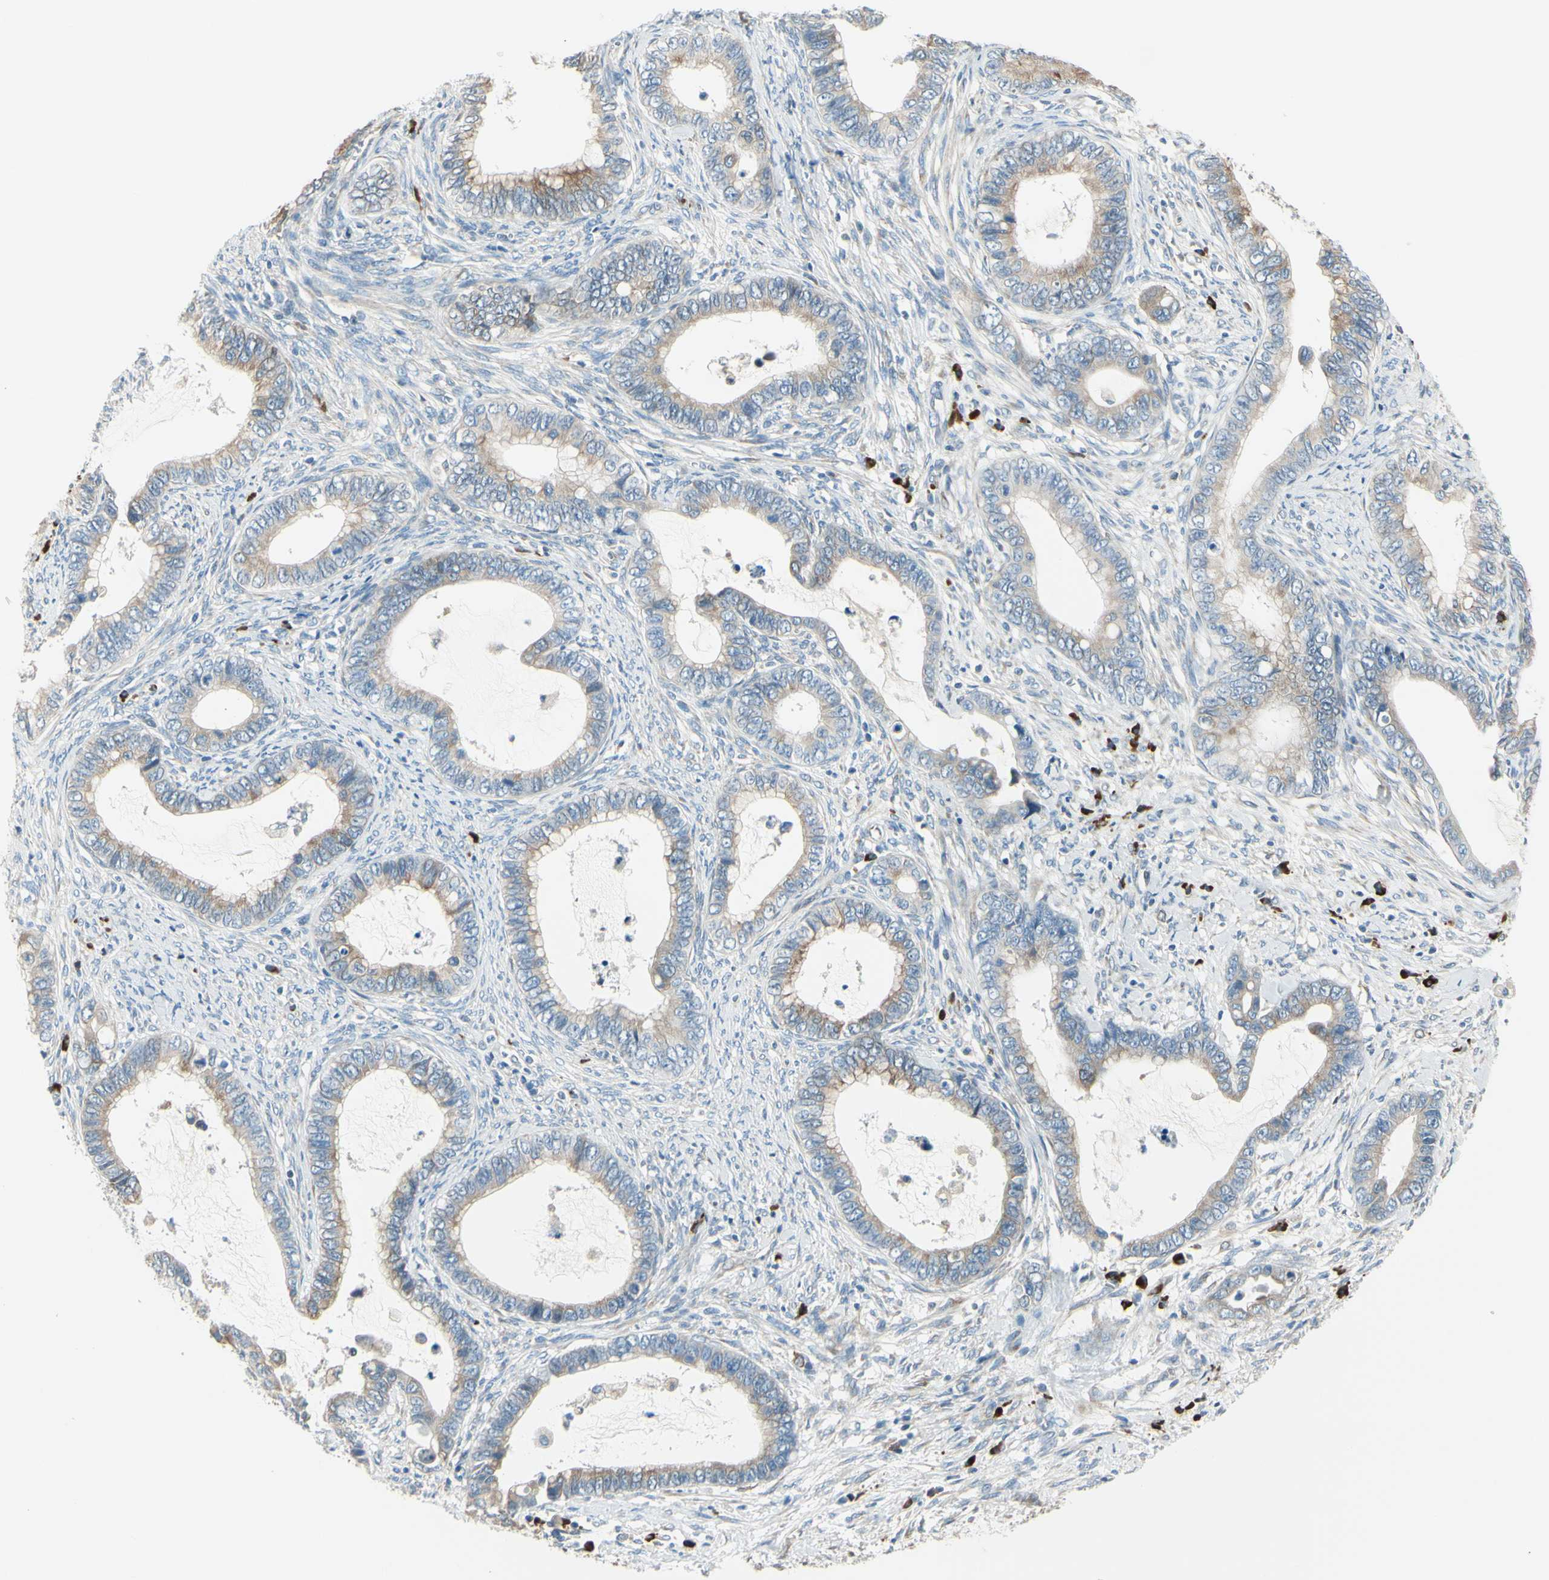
{"staining": {"intensity": "weak", "quantity": ">75%", "location": "cytoplasmic/membranous"}, "tissue": "cervical cancer", "cell_type": "Tumor cells", "image_type": "cancer", "snomed": [{"axis": "morphology", "description": "Adenocarcinoma, NOS"}, {"axis": "topography", "description": "Cervix"}], "caption": "Protein expression analysis of human adenocarcinoma (cervical) reveals weak cytoplasmic/membranous positivity in about >75% of tumor cells. The protein of interest is stained brown, and the nuclei are stained in blue (DAB (3,3'-diaminobenzidine) IHC with brightfield microscopy, high magnification).", "gene": "SELENOS", "patient": {"sex": "female", "age": 44}}